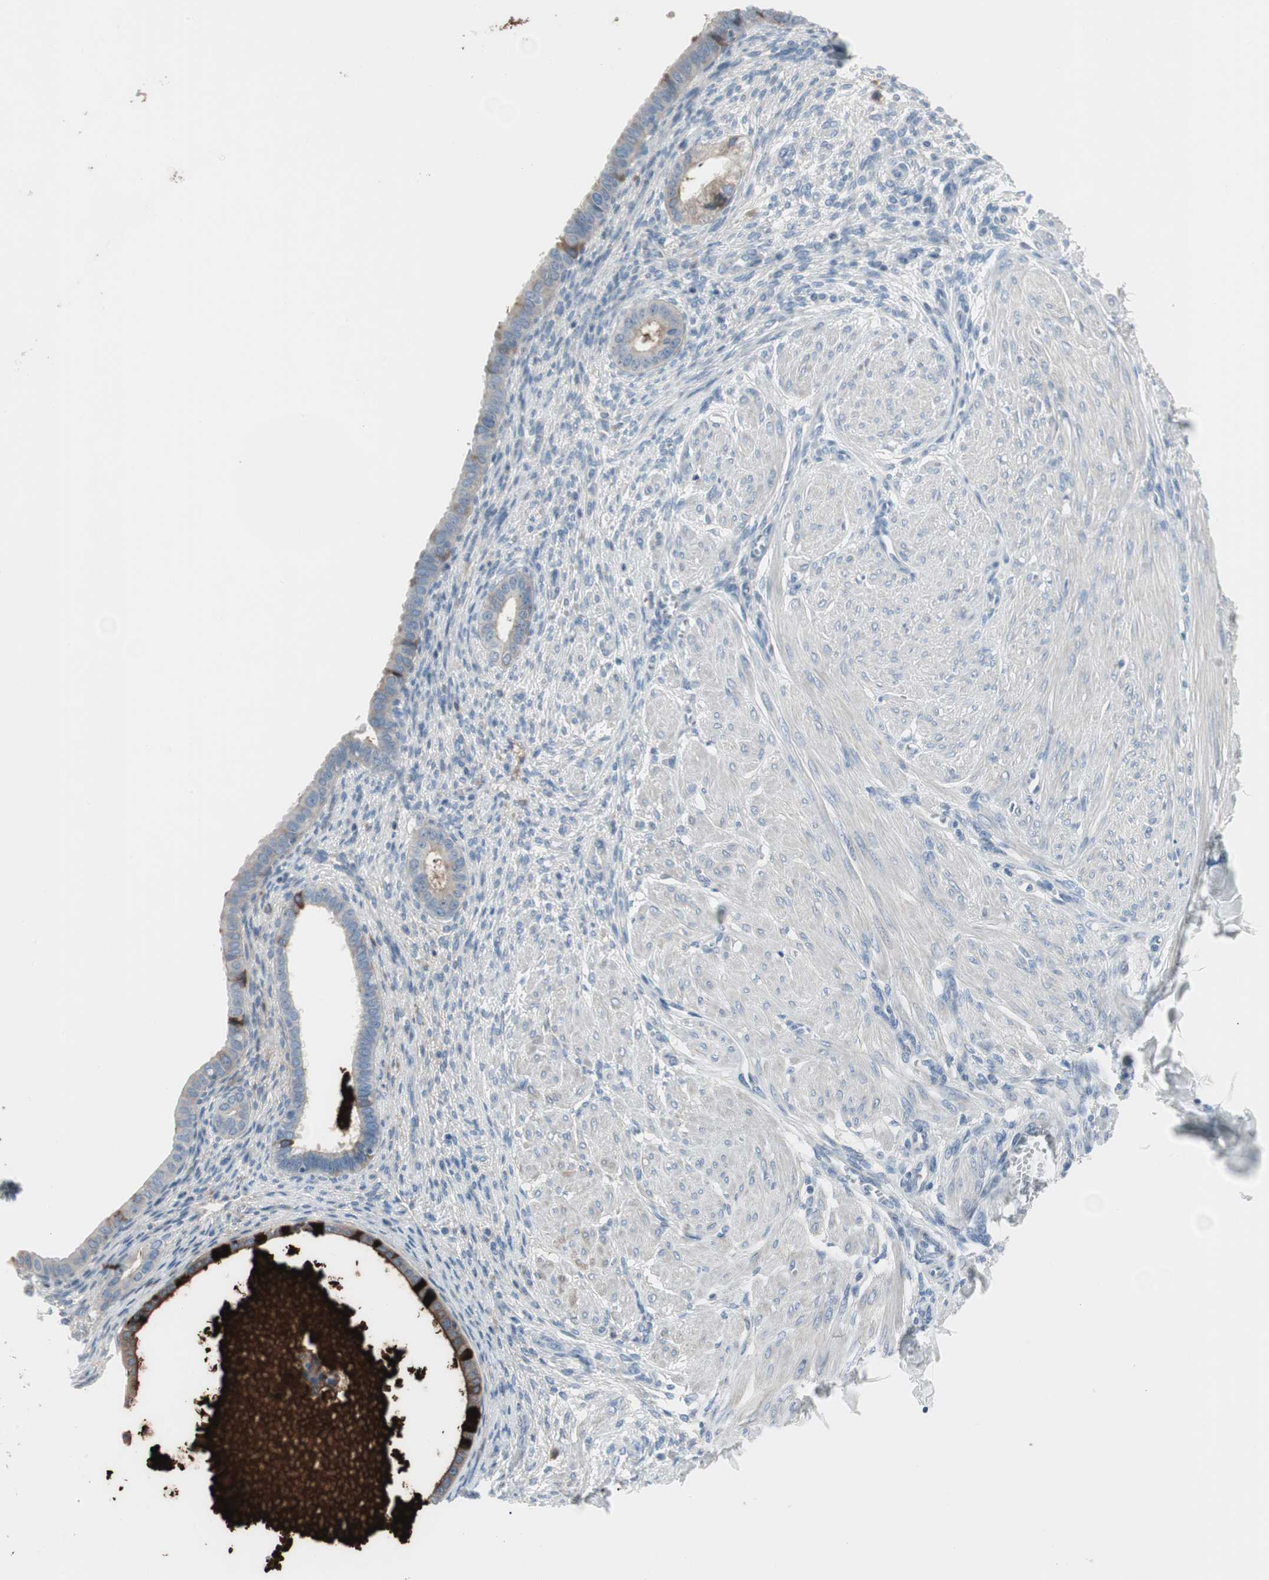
{"staining": {"intensity": "negative", "quantity": "none", "location": "none"}, "tissue": "endometrium", "cell_type": "Cells in endometrial stroma", "image_type": "normal", "snomed": [{"axis": "morphology", "description": "Normal tissue, NOS"}, {"axis": "topography", "description": "Endometrium"}], "caption": "Cells in endometrial stroma show no significant staining in normal endometrium. (DAB IHC, high magnification).", "gene": "PIGR", "patient": {"sex": "female", "age": 72}}